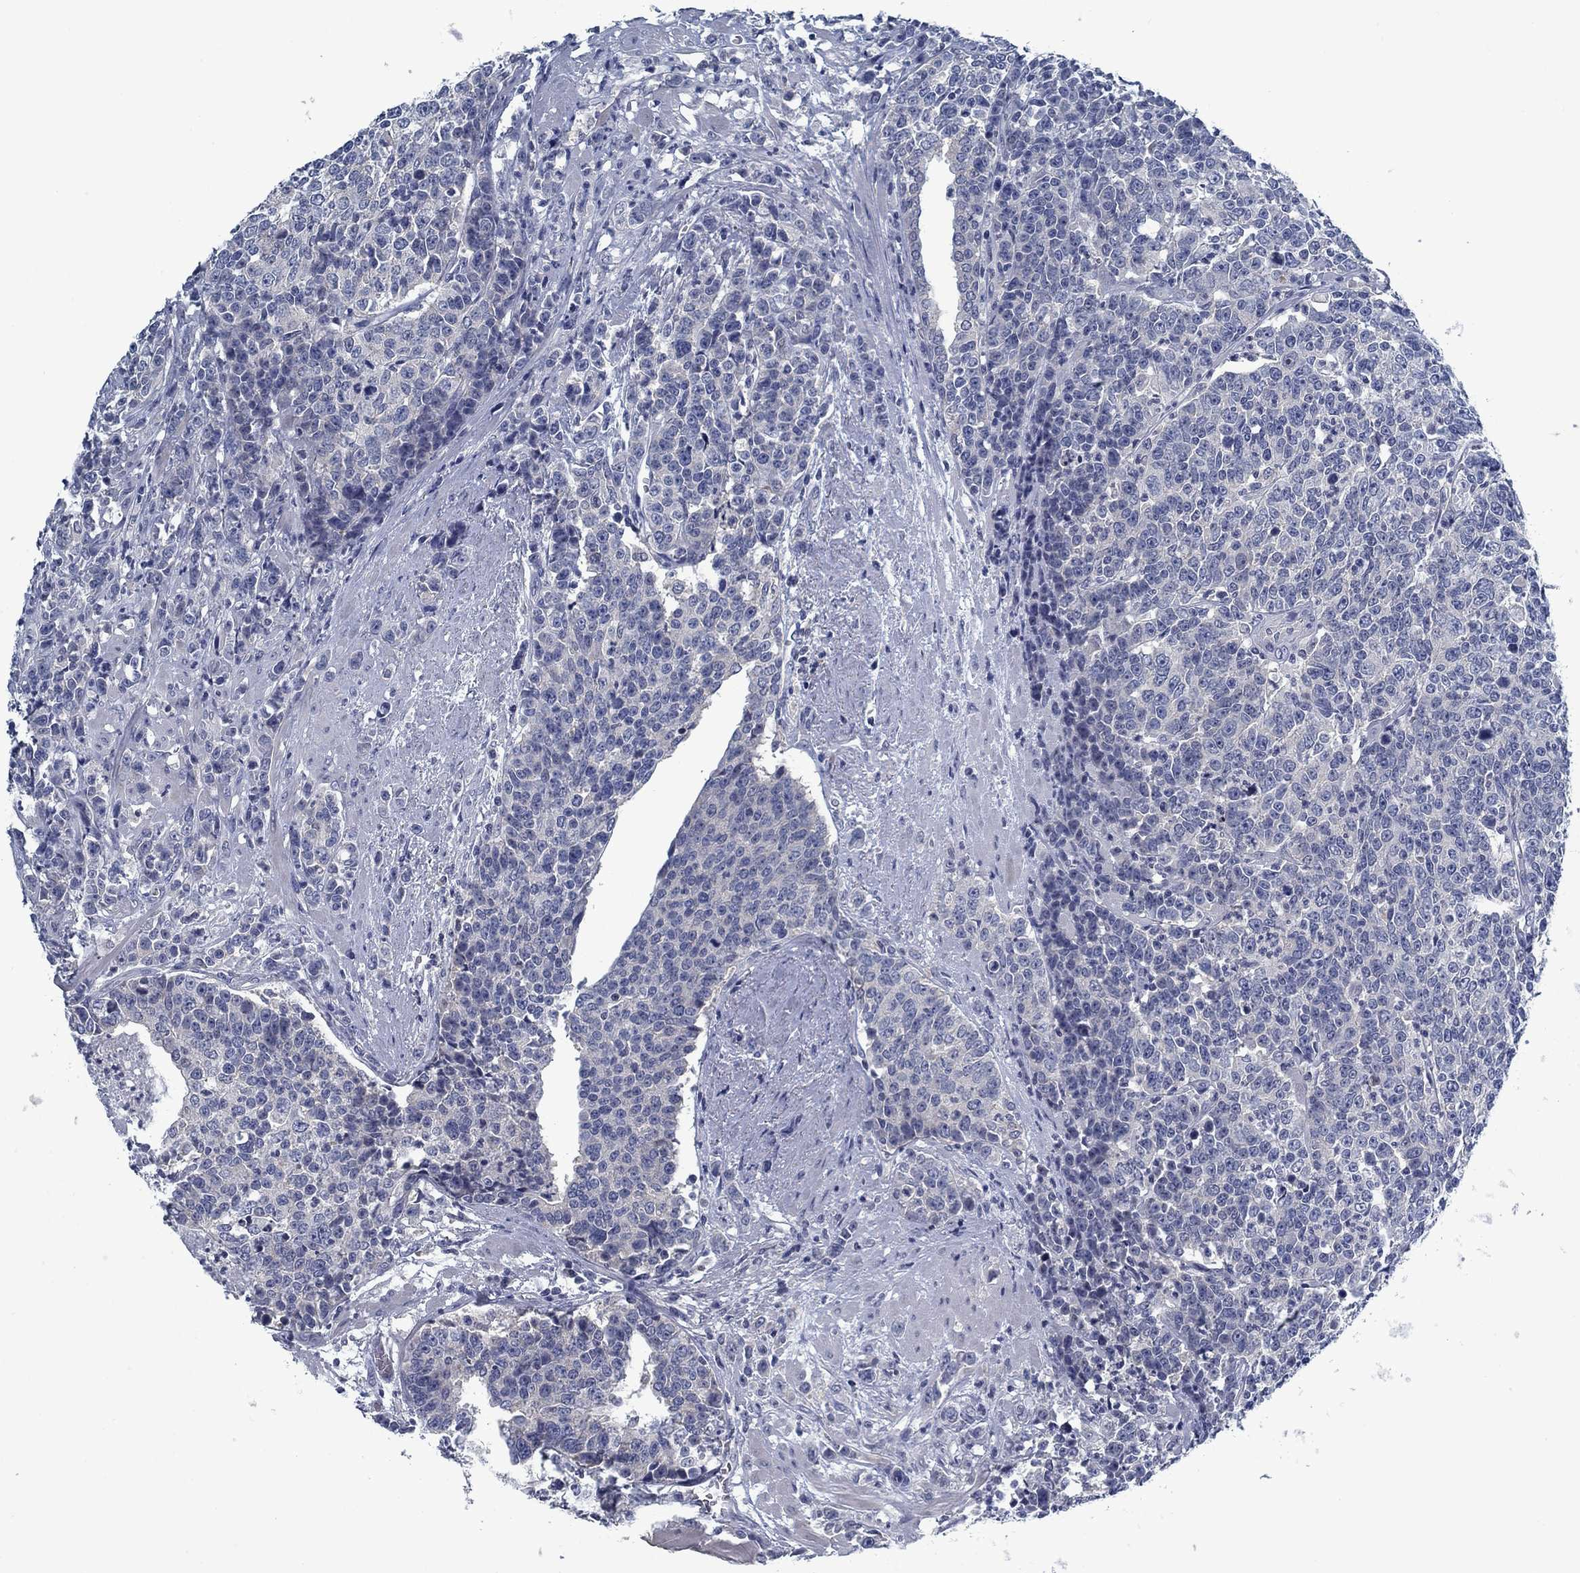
{"staining": {"intensity": "negative", "quantity": "none", "location": "none"}, "tissue": "prostate cancer", "cell_type": "Tumor cells", "image_type": "cancer", "snomed": [{"axis": "morphology", "description": "Adenocarcinoma, NOS"}, {"axis": "topography", "description": "Prostate"}], "caption": "Immunohistochemistry (IHC) of human adenocarcinoma (prostate) demonstrates no positivity in tumor cells.", "gene": "PNMA8A", "patient": {"sex": "male", "age": 67}}